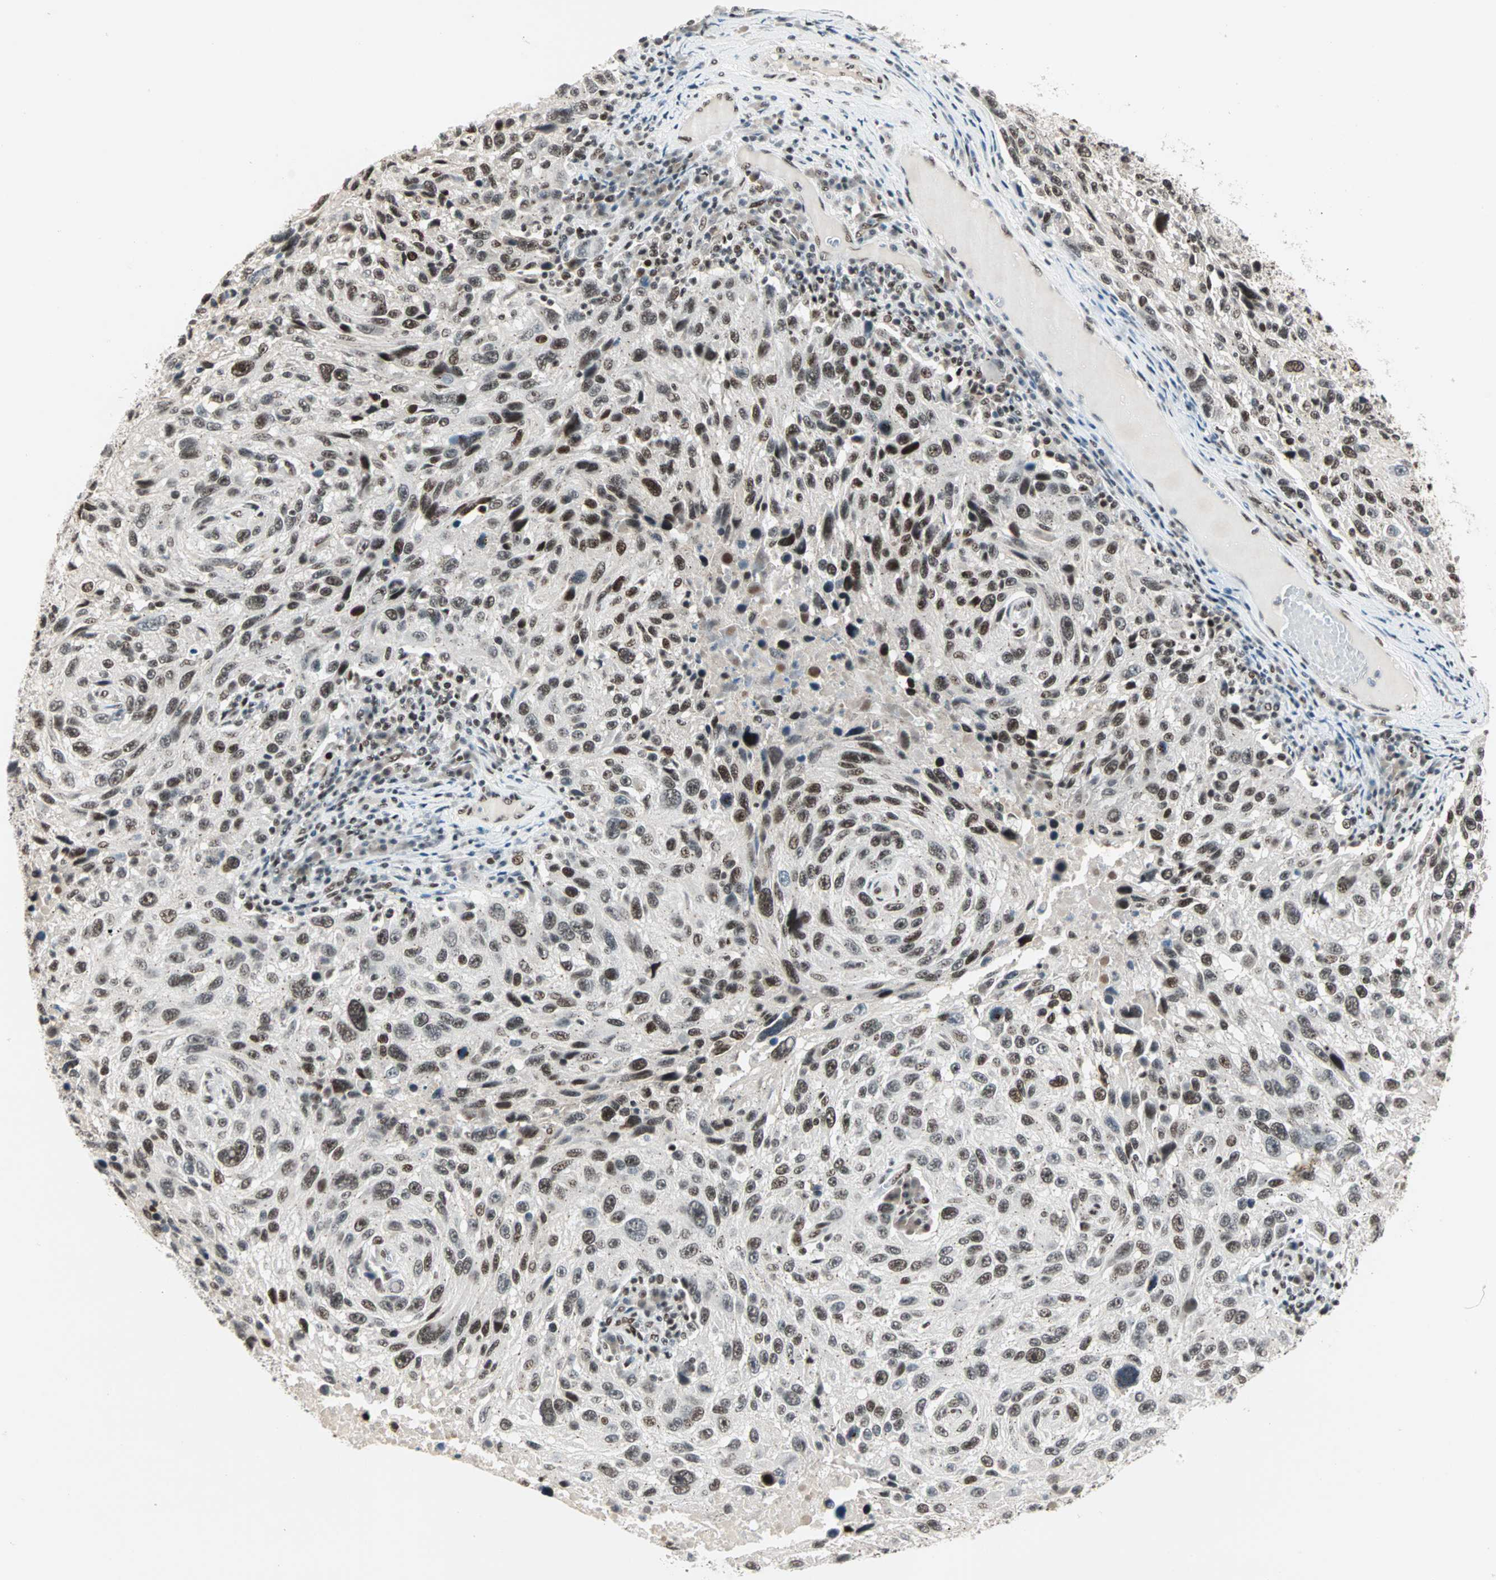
{"staining": {"intensity": "moderate", "quantity": ">75%", "location": "nuclear"}, "tissue": "melanoma", "cell_type": "Tumor cells", "image_type": "cancer", "snomed": [{"axis": "morphology", "description": "Malignant melanoma, NOS"}, {"axis": "topography", "description": "Skin"}], "caption": "An immunohistochemistry (IHC) photomicrograph of tumor tissue is shown. Protein staining in brown labels moderate nuclear positivity in melanoma within tumor cells.", "gene": "BLM", "patient": {"sex": "male", "age": 53}}